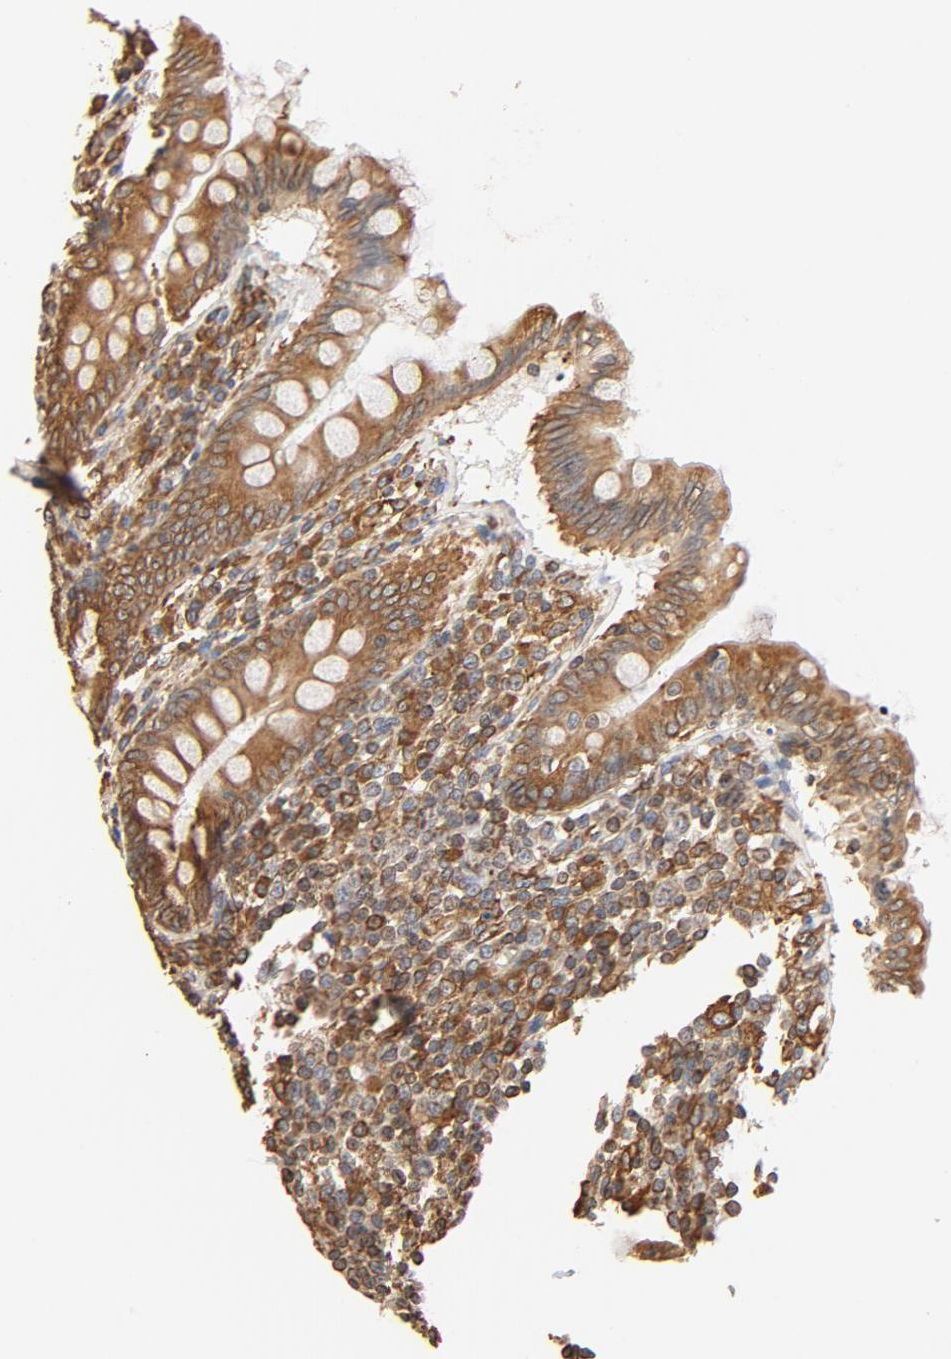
{"staining": {"intensity": "moderate", "quantity": ">75%", "location": "cytoplasmic/membranous"}, "tissue": "appendix", "cell_type": "Glandular cells", "image_type": "normal", "snomed": [{"axis": "morphology", "description": "Normal tissue, NOS"}, {"axis": "topography", "description": "Appendix"}], "caption": "A brown stain labels moderate cytoplasmic/membranous positivity of a protein in glandular cells of normal appendix.", "gene": "BCAP31", "patient": {"sex": "female", "age": 66}}